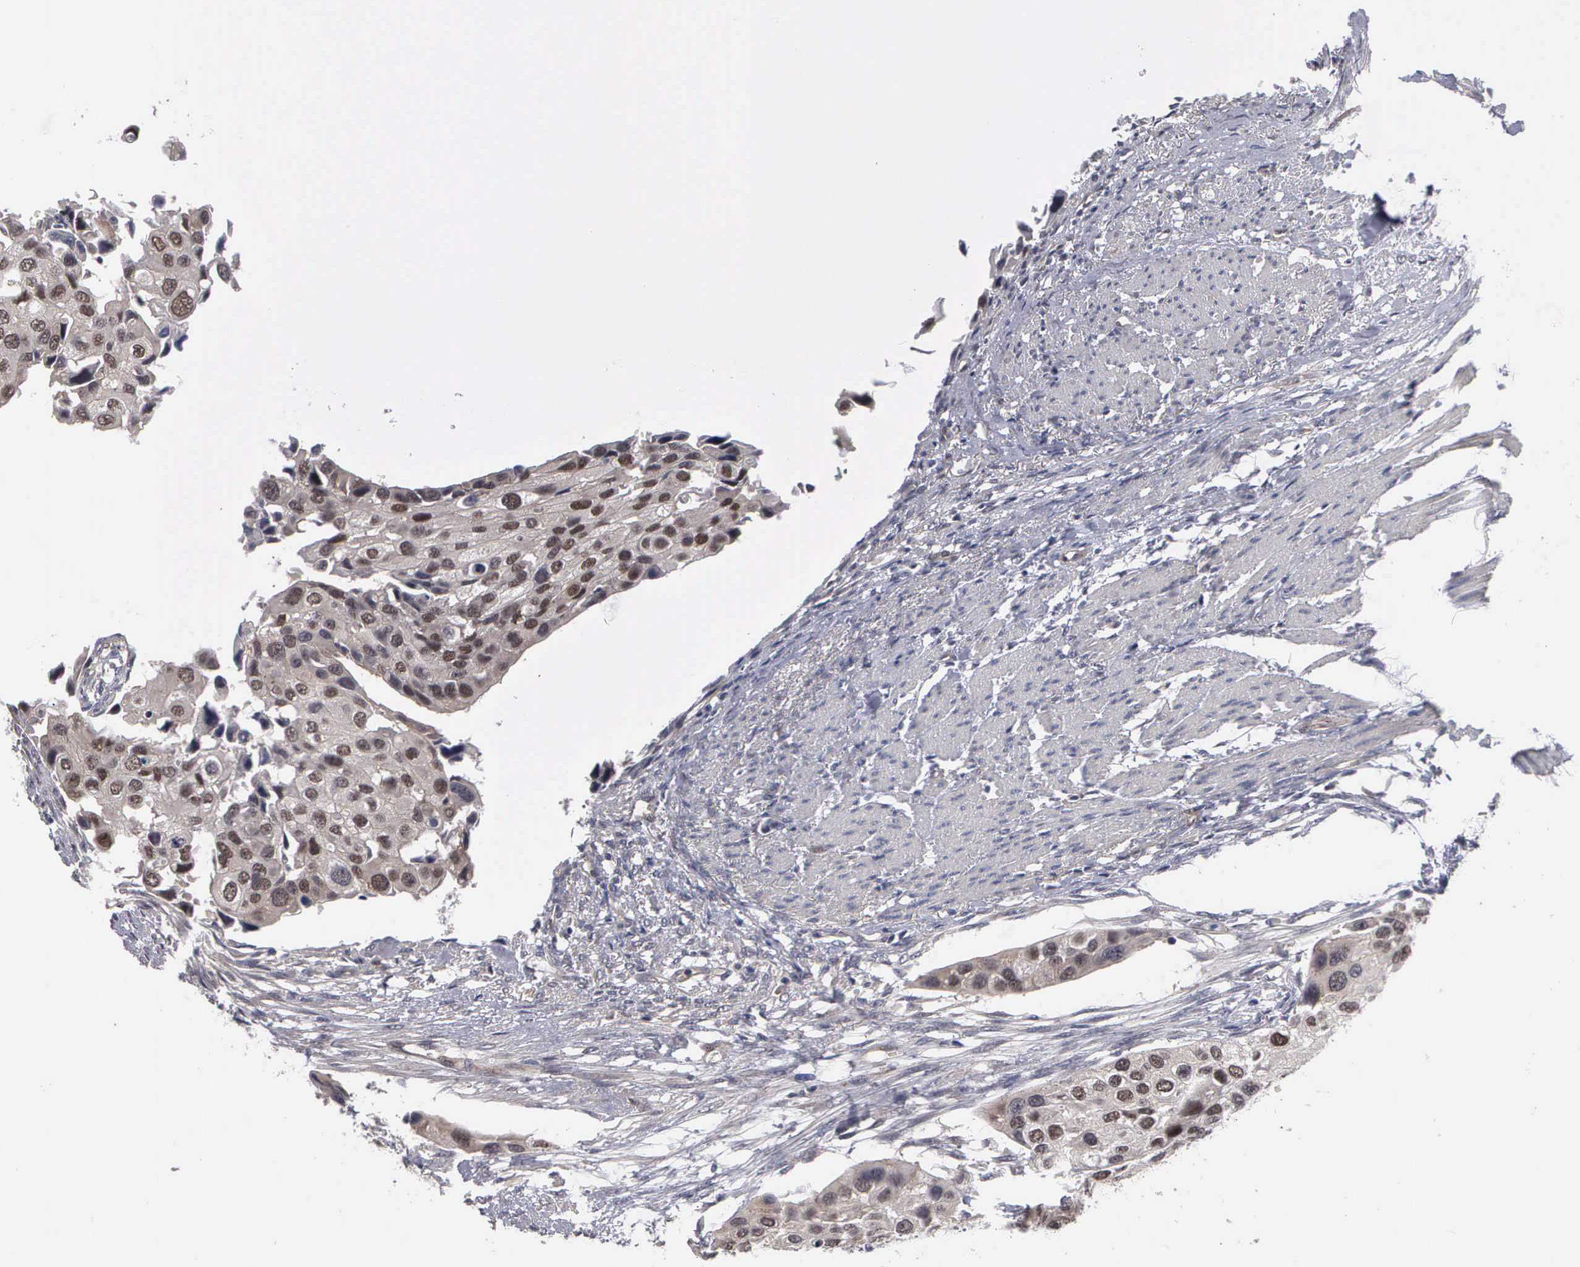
{"staining": {"intensity": "weak", "quantity": "25%-75%", "location": "nuclear"}, "tissue": "urothelial cancer", "cell_type": "Tumor cells", "image_type": "cancer", "snomed": [{"axis": "morphology", "description": "Urothelial carcinoma, High grade"}, {"axis": "topography", "description": "Urinary bladder"}], "caption": "Weak nuclear protein positivity is appreciated in about 25%-75% of tumor cells in urothelial cancer.", "gene": "ZBTB33", "patient": {"sex": "male", "age": 55}}